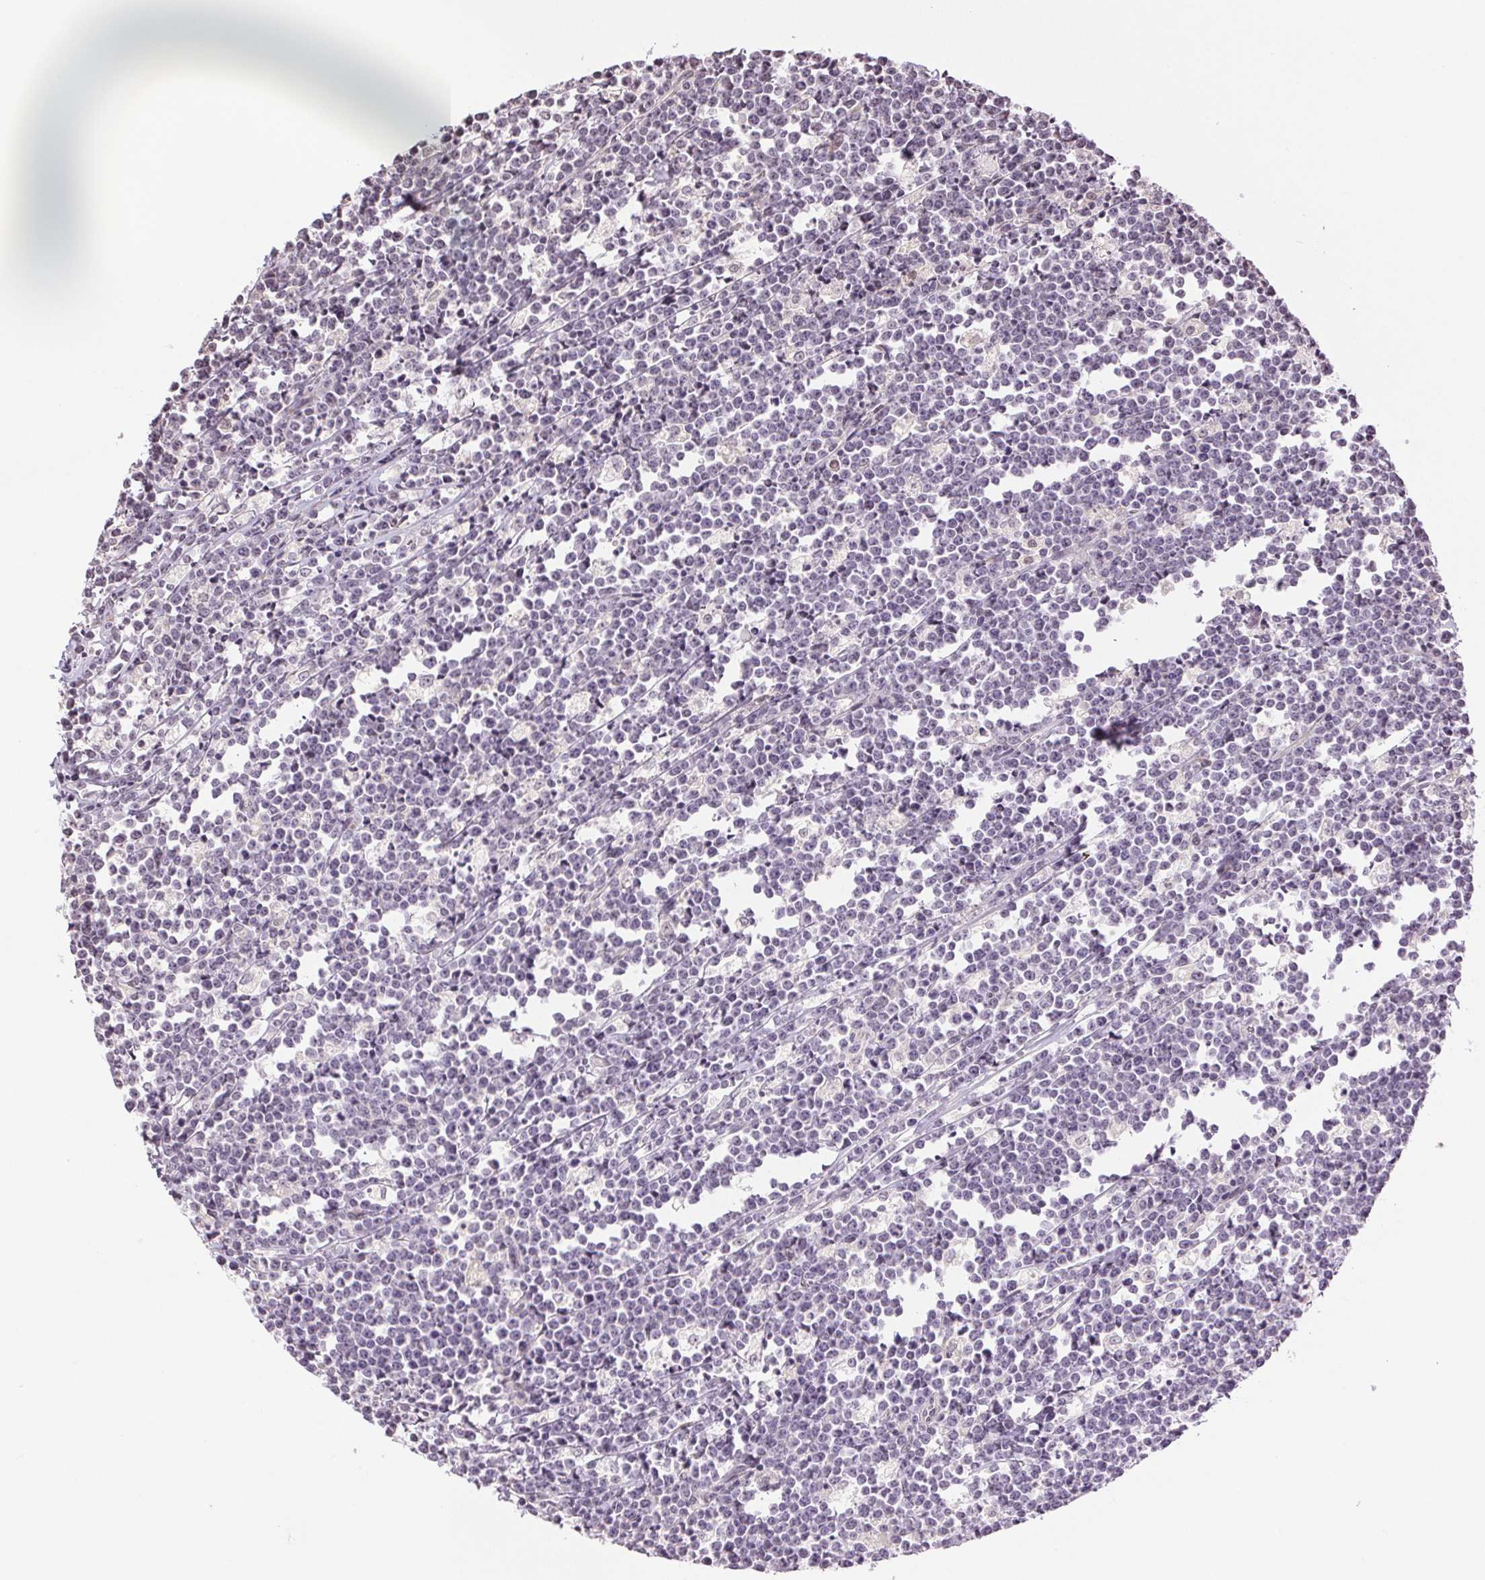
{"staining": {"intensity": "negative", "quantity": "none", "location": "none"}, "tissue": "lymphoma", "cell_type": "Tumor cells", "image_type": "cancer", "snomed": [{"axis": "morphology", "description": "Malignant lymphoma, non-Hodgkin's type, High grade"}, {"axis": "topography", "description": "Small intestine"}], "caption": "Micrograph shows no significant protein staining in tumor cells of lymphoma. Nuclei are stained in blue.", "gene": "TNNT3", "patient": {"sex": "female", "age": 56}}